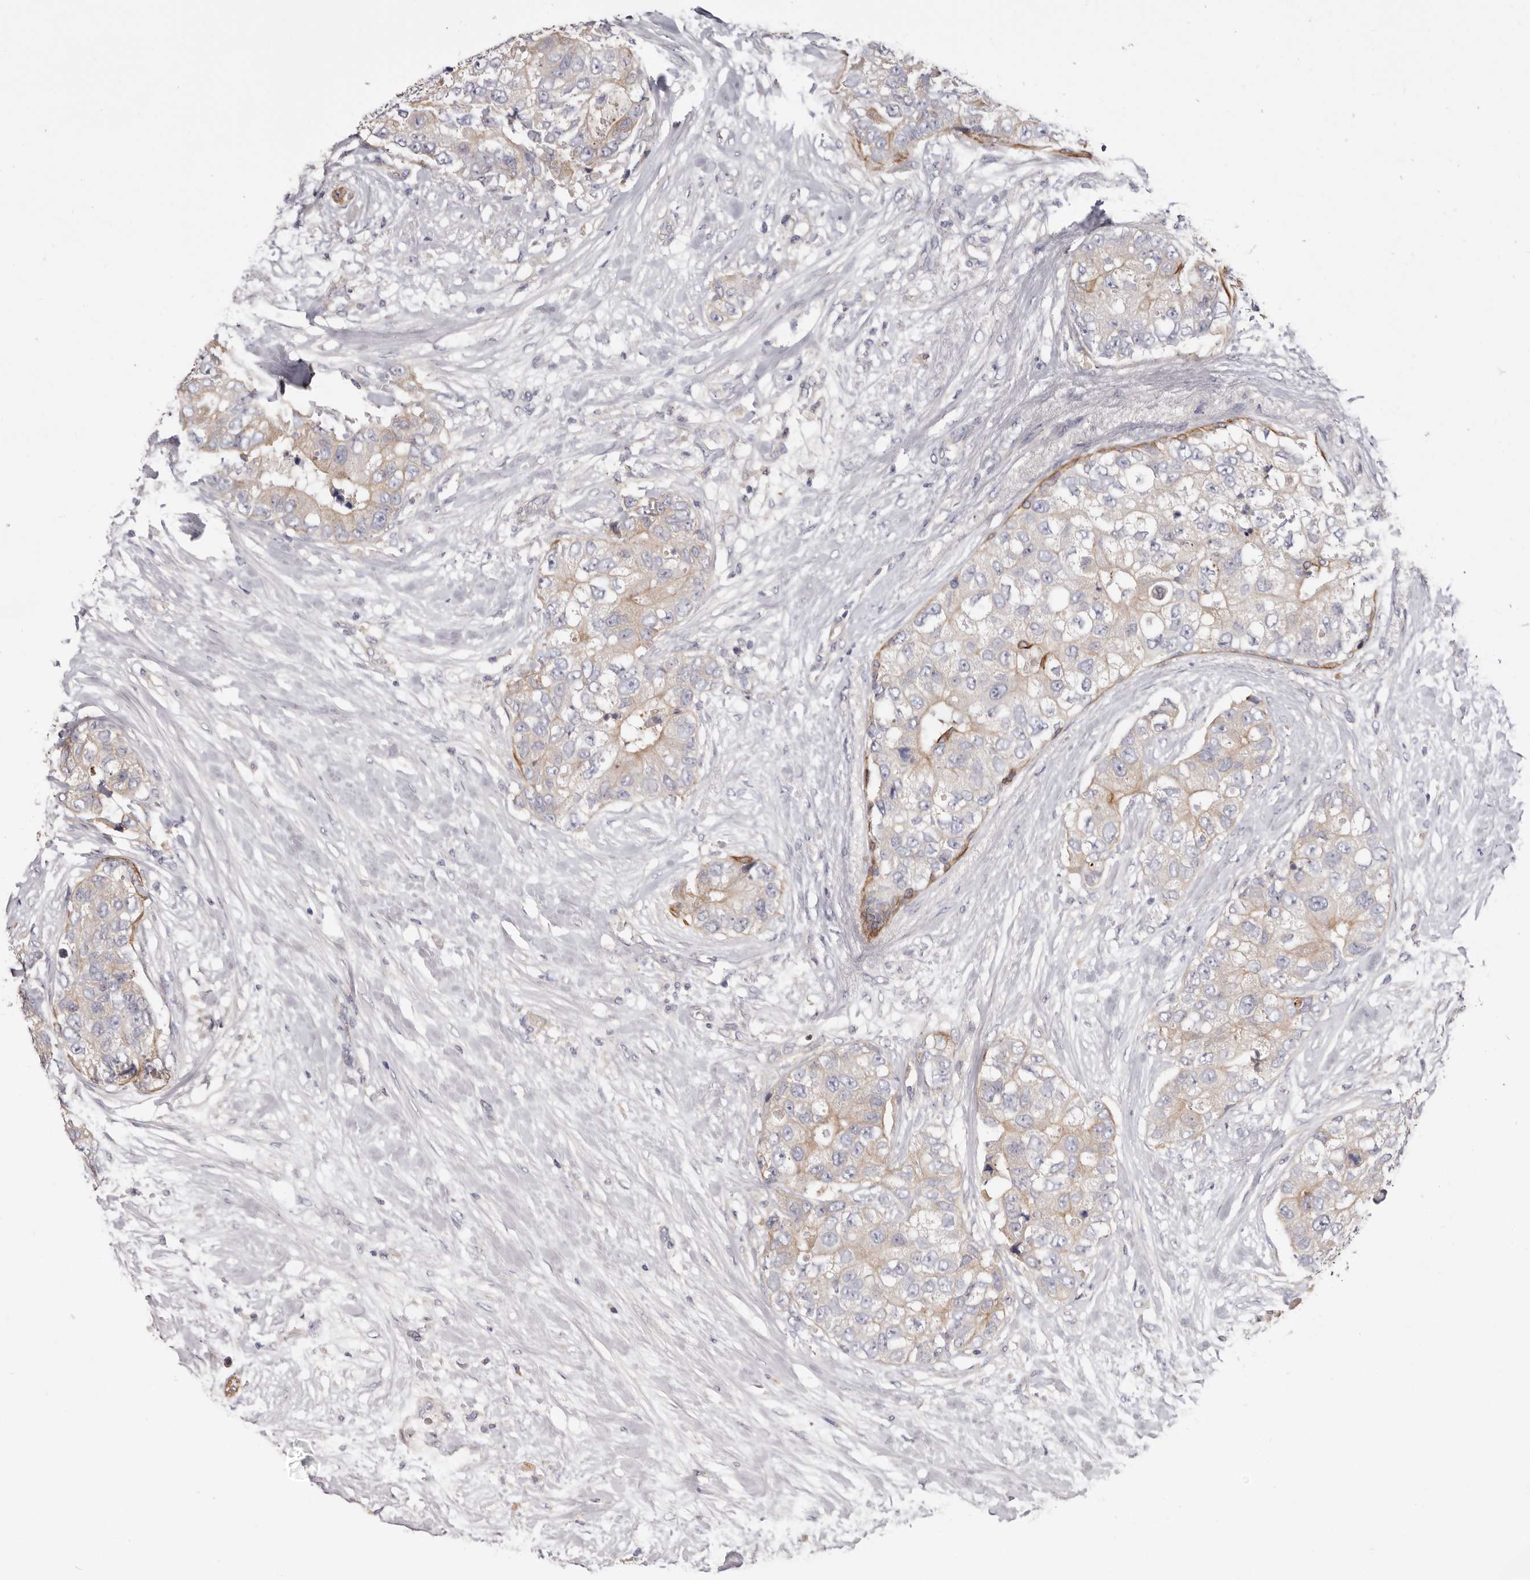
{"staining": {"intensity": "moderate", "quantity": "<25%", "location": "cytoplasmic/membranous"}, "tissue": "breast cancer", "cell_type": "Tumor cells", "image_type": "cancer", "snomed": [{"axis": "morphology", "description": "Duct carcinoma"}, {"axis": "topography", "description": "Breast"}], "caption": "Tumor cells demonstrate moderate cytoplasmic/membranous expression in approximately <25% of cells in infiltrating ductal carcinoma (breast).", "gene": "STK16", "patient": {"sex": "female", "age": 62}}